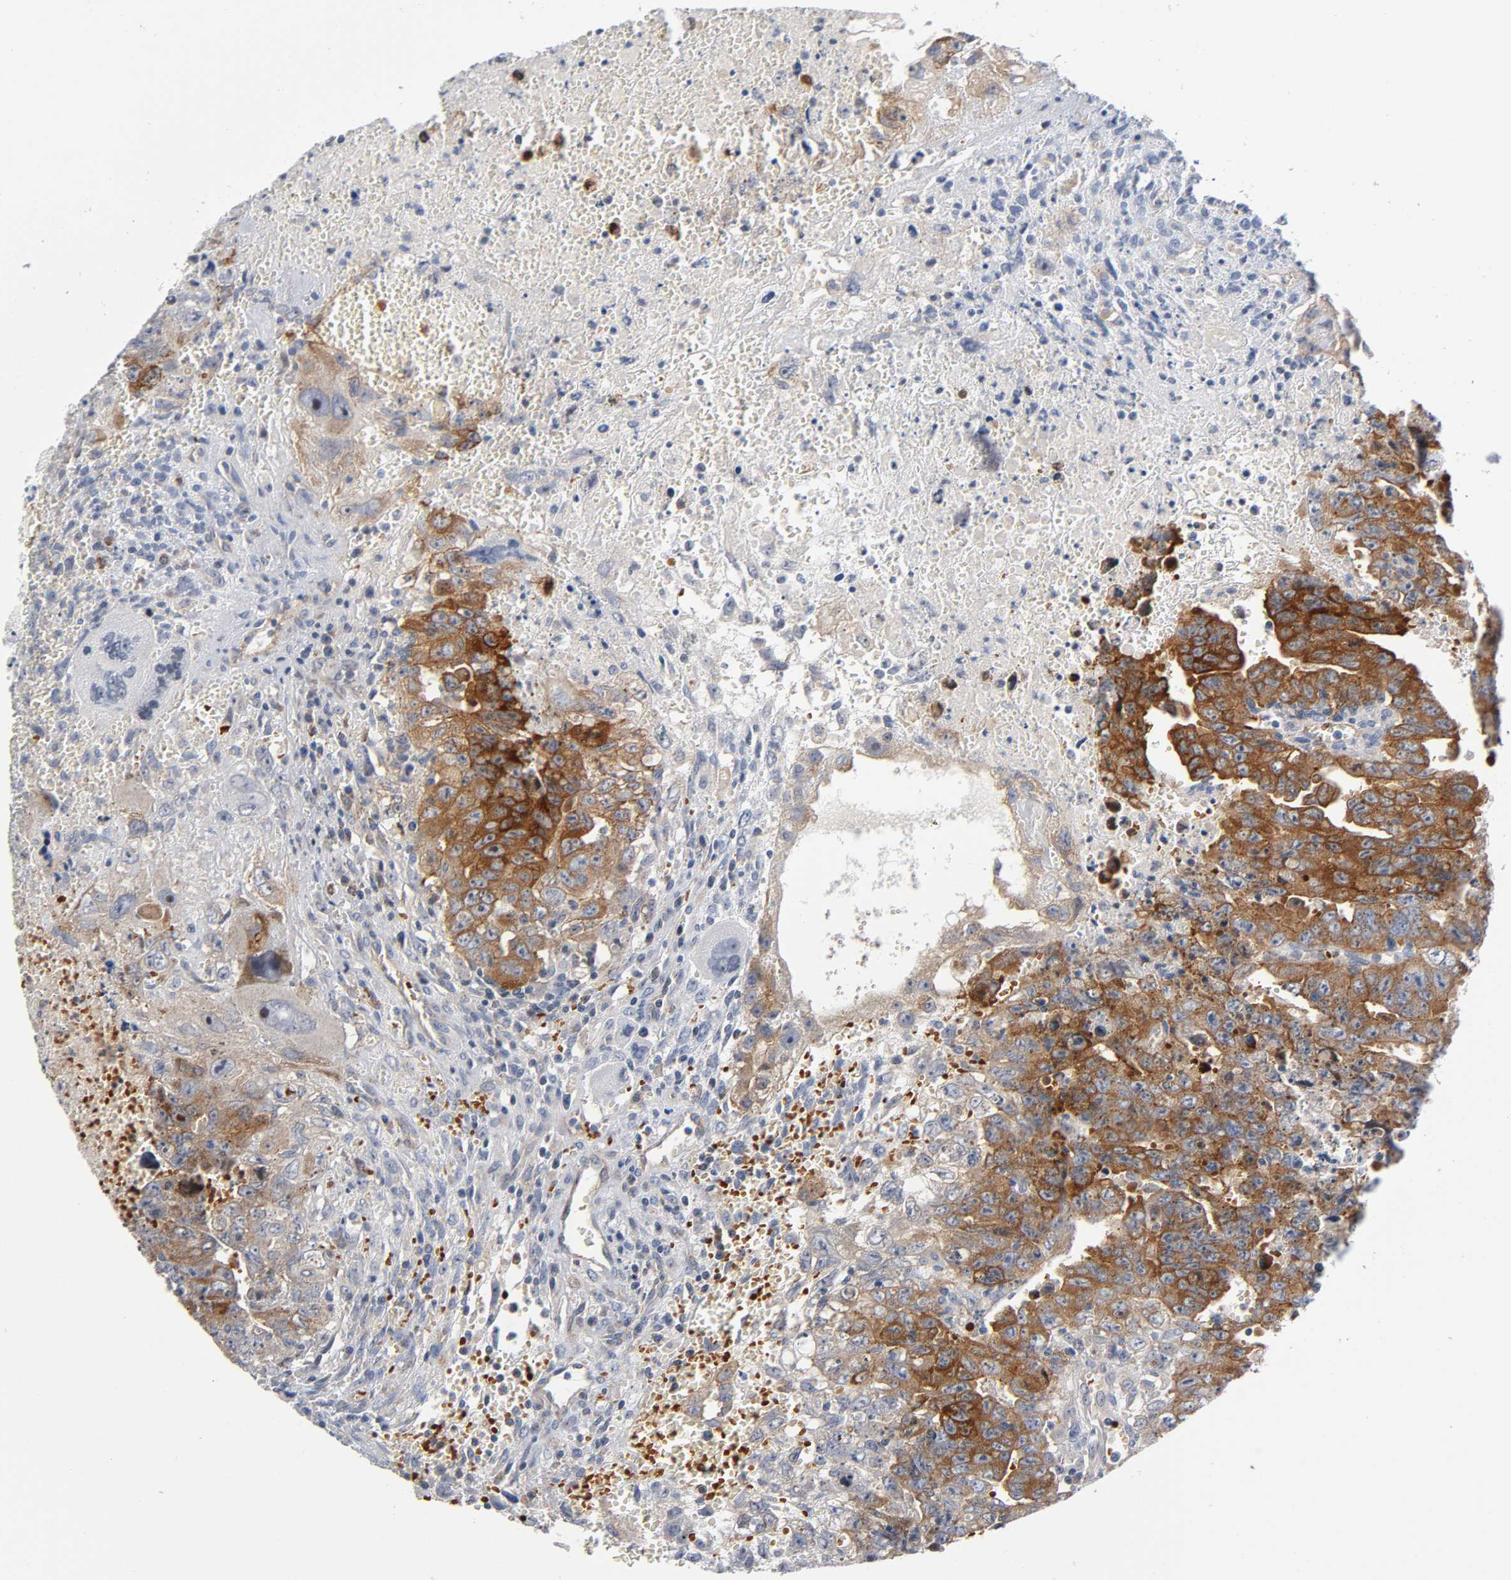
{"staining": {"intensity": "strong", "quantity": ">75%", "location": "cytoplasmic/membranous"}, "tissue": "testis cancer", "cell_type": "Tumor cells", "image_type": "cancer", "snomed": [{"axis": "morphology", "description": "Carcinoma, Embryonal, NOS"}, {"axis": "topography", "description": "Testis"}], "caption": "A high-resolution micrograph shows immunohistochemistry staining of embryonal carcinoma (testis), which demonstrates strong cytoplasmic/membranous staining in approximately >75% of tumor cells.", "gene": "CD2AP", "patient": {"sex": "male", "age": 28}}